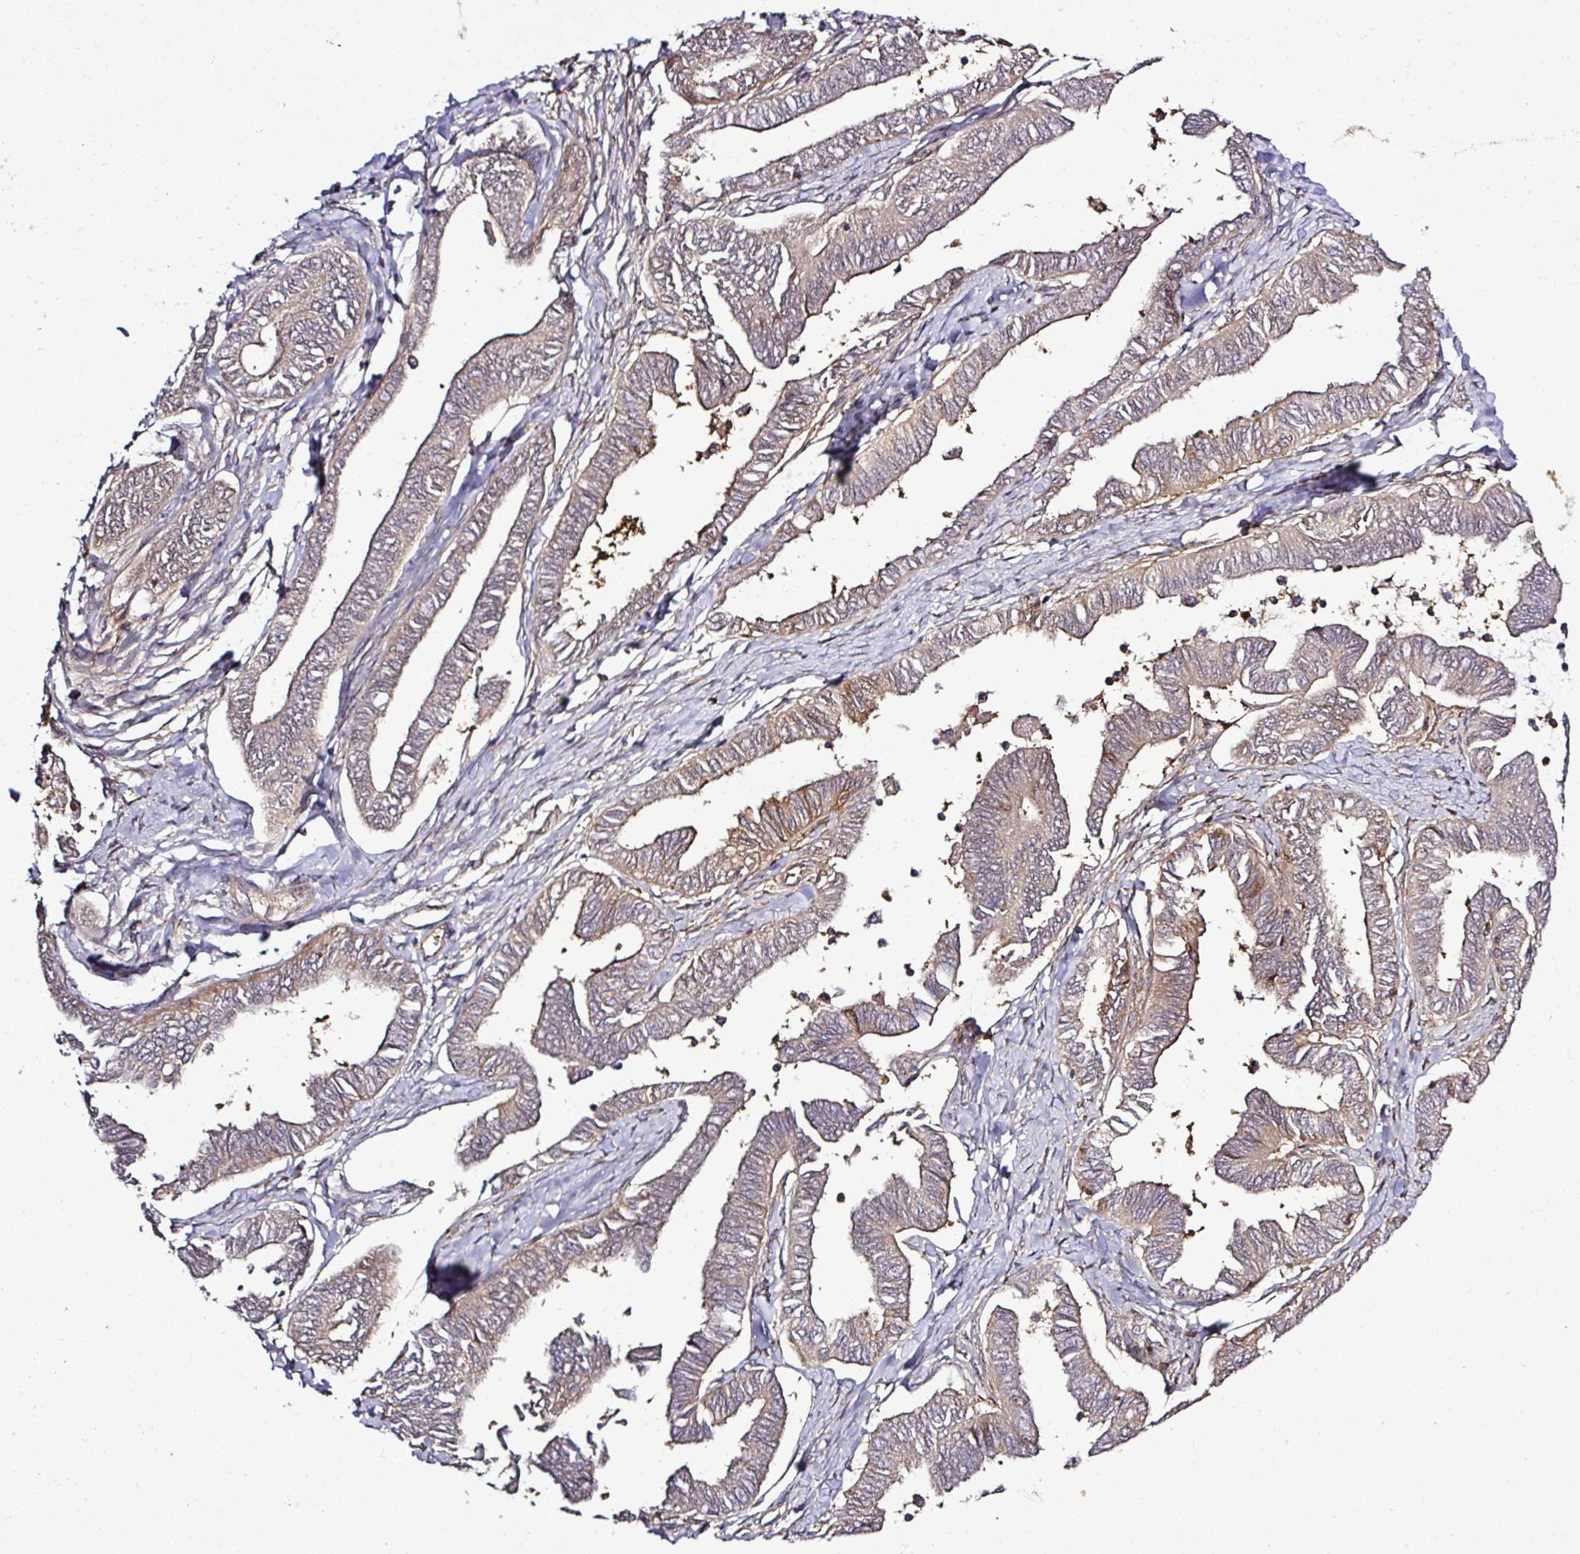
{"staining": {"intensity": "weak", "quantity": ">75%", "location": "cytoplasmic/membranous"}, "tissue": "ovarian cancer", "cell_type": "Tumor cells", "image_type": "cancer", "snomed": [{"axis": "morphology", "description": "Carcinoma, endometroid"}, {"axis": "topography", "description": "Ovary"}], "caption": "Immunohistochemistry (IHC) micrograph of human ovarian endometroid carcinoma stained for a protein (brown), which displays low levels of weak cytoplasmic/membranous staining in about >75% of tumor cells.", "gene": "TMEM107", "patient": {"sex": "female", "age": 70}}